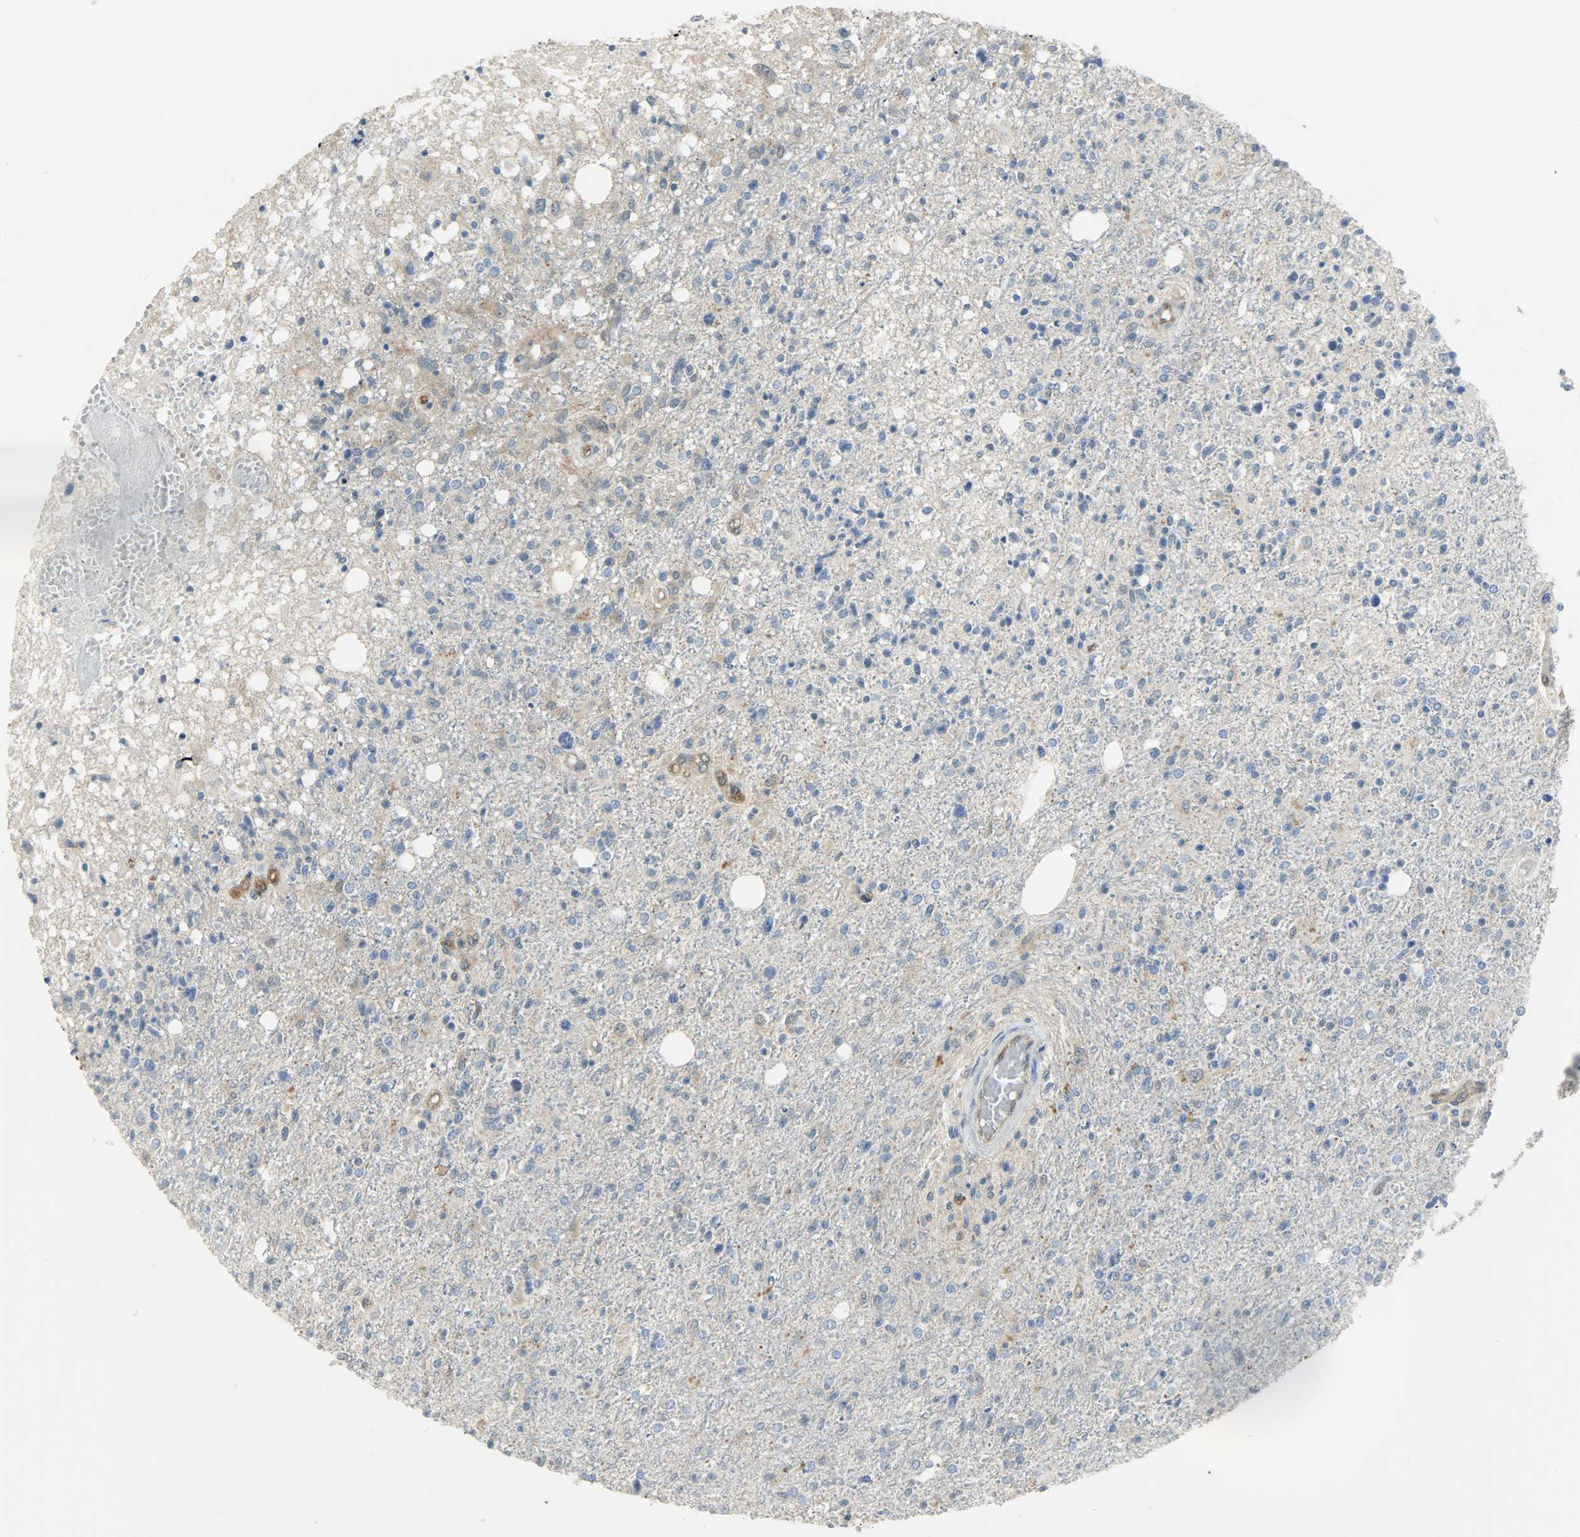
{"staining": {"intensity": "weak", "quantity": "<25%", "location": "cytoplasmic/membranous"}, "tissue": "glioma", "cell_type": "Tumor cells", "image_type": "cancer", "snomed": [{"axis": "morphology", "description": "Glioma, malignant, High grade"}, {"axis": "topography", "description": "Cerebral cortex"}], "caption": "An immunohistochemistry (IHC) image of glioma is shown. There is no staining in tumor cells of glioma. (Immunohistochemistry (ihc), brightfield microscopy, high magnification).", "gene": "FKBP1A", "patient": {"sex": "male", "age": 76}}